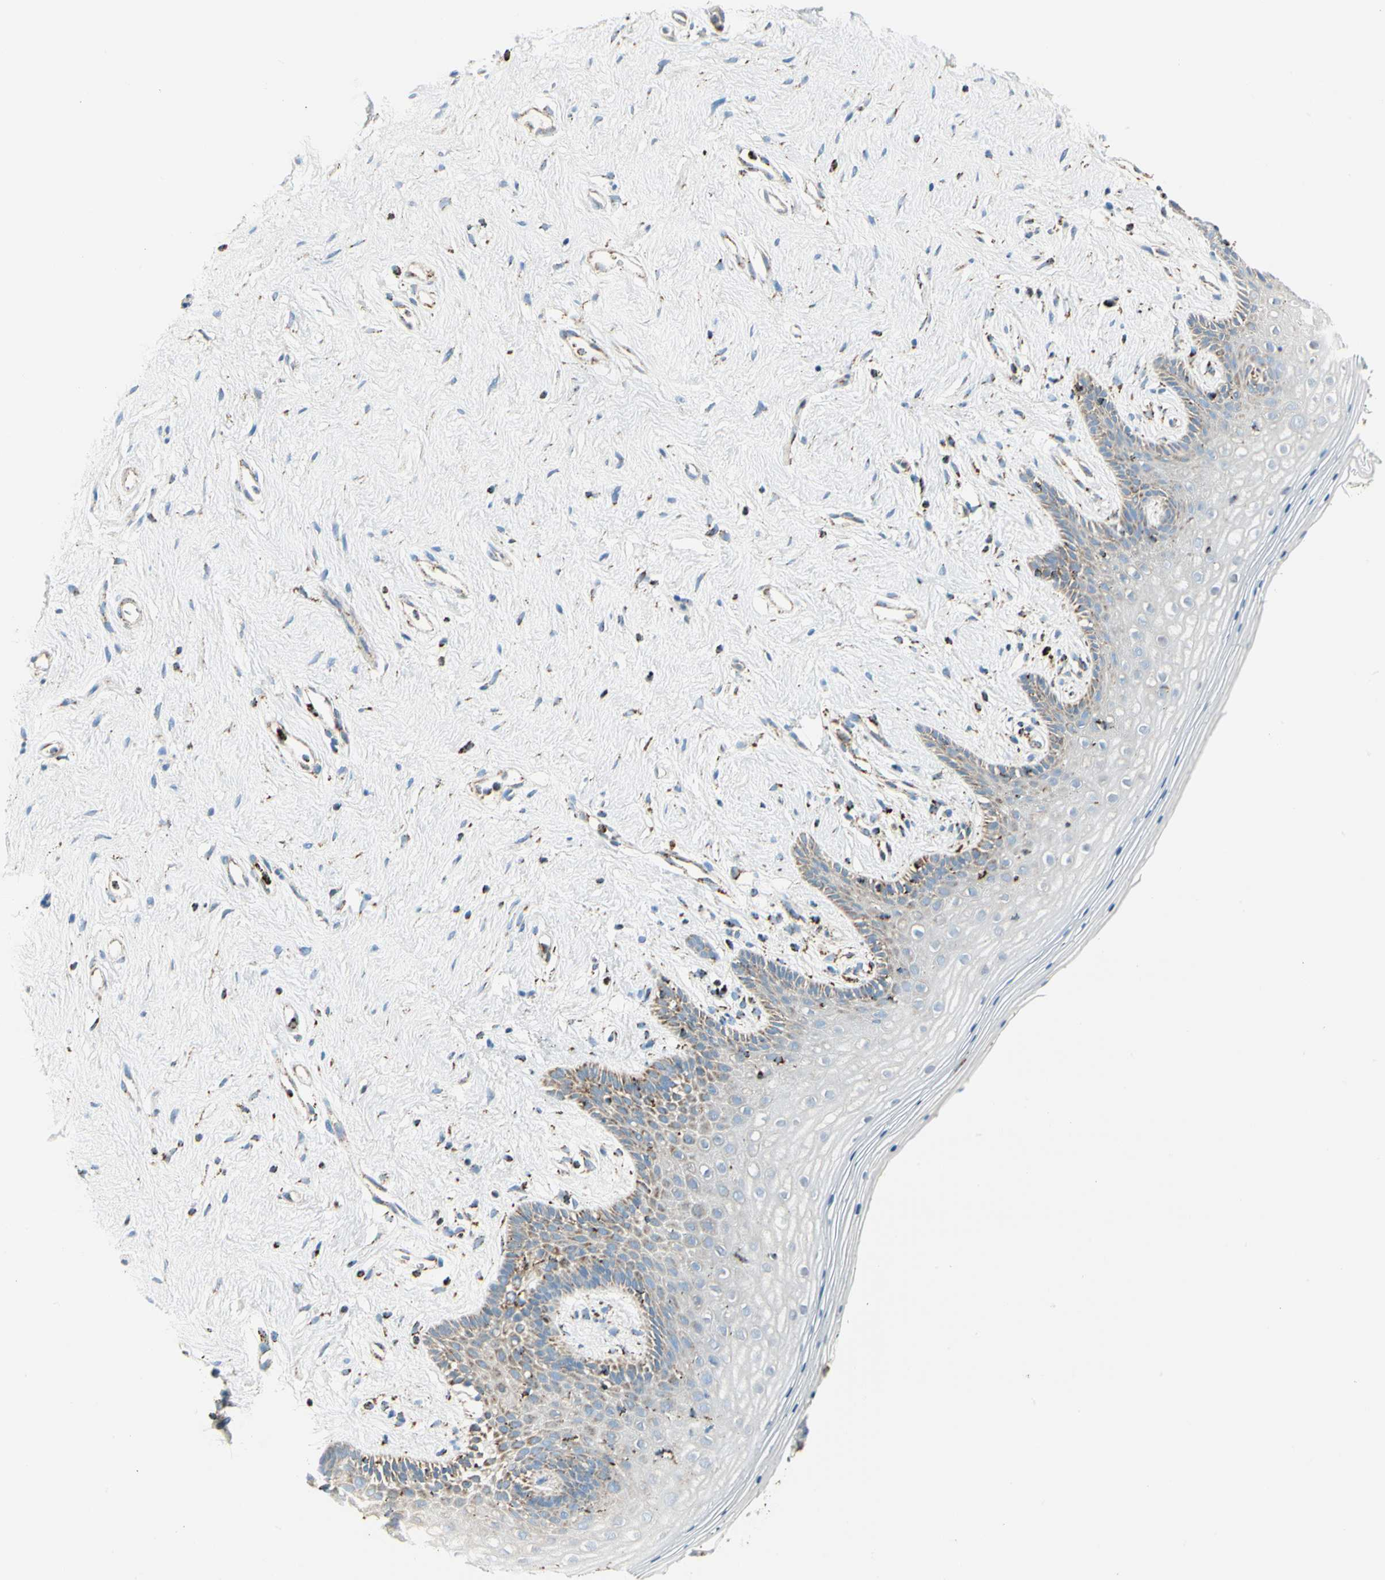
{"staining": {"intensity": "moderate", "quantity": "<25%", "location": "cytoplasmic/membranous"}, "tissue": "vagina", "cell_type": "Squamous epithelial cells", "image_type": "normal", "snomed": [{"axis": "morphology", "description": "Normal tissue, NOS"}, {"axis": "topography", "description": "Vagina"}], "caption": "Immunohistochemistry (IHC) photomicrograph of normal human vagina stained for a protein (brown), which reveals low levels of moderate cytoplasmic/membranous staining in about <25% of squamous epithelial cells.", "gene": "ME2", "patient": {"sex": "female", "age": 44}}